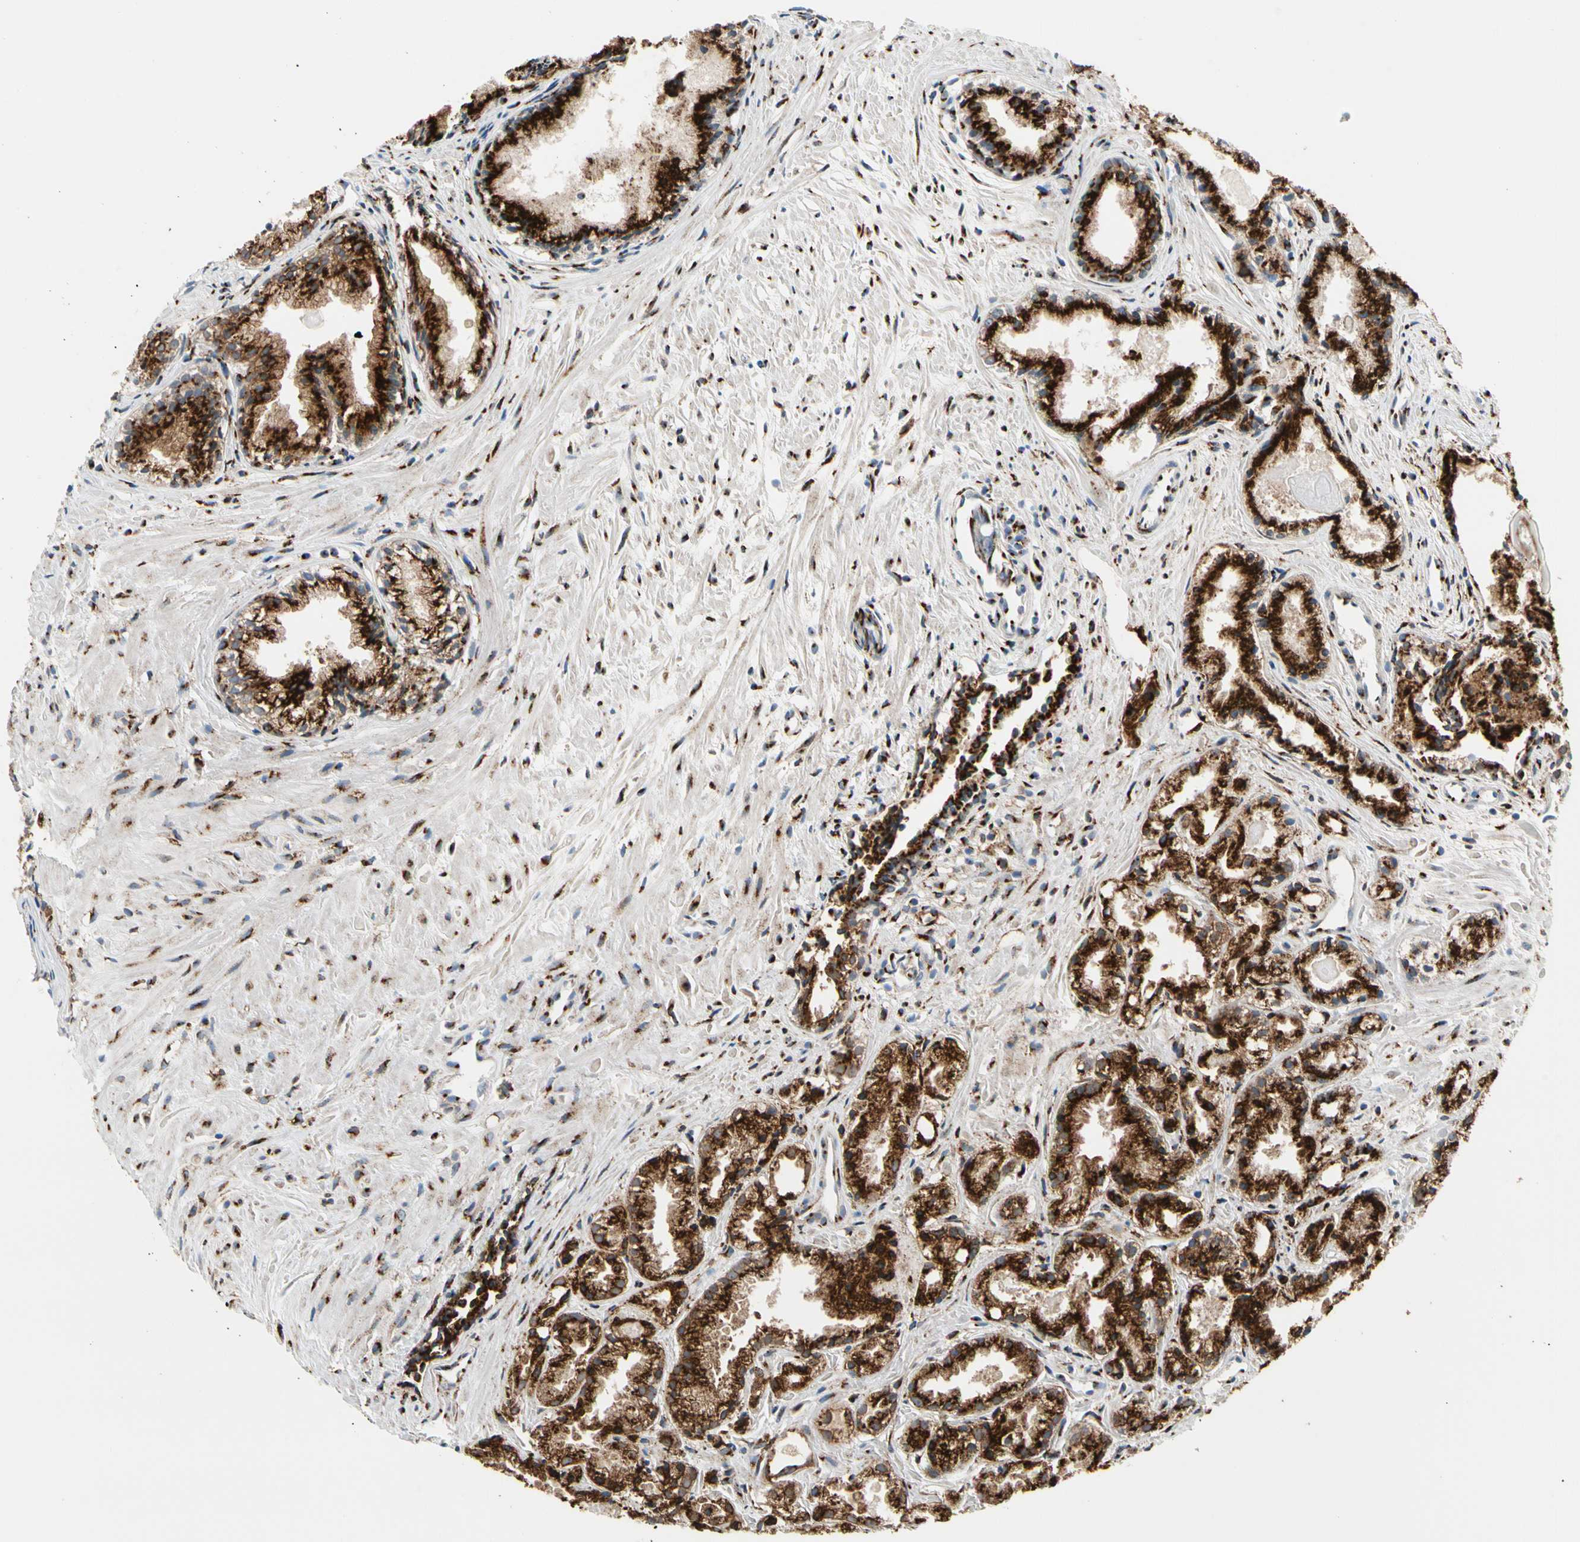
{"staining": {"intensity": "strong", "quantity": ">75%", "location": "cytoplasmic/membranous"}, "tissue": "prostate cancer", "cell_type": "Tumor cells", "image_type": "cancer", "snomed": [{"axis": "morphology", "description": "Adenocarcinoma, Low grade"}, {"axis": "topography", "description": "Prostate"}], "caption": "Prostate adenocarcinoma (low-grade) stained with DAB IHC demonstrates high levels of strong cytoplasmic/membranous positivity in about >75% of tumor cells.", "gene": "NUCB1", "patient": {"sex": "male", "age": 72}}